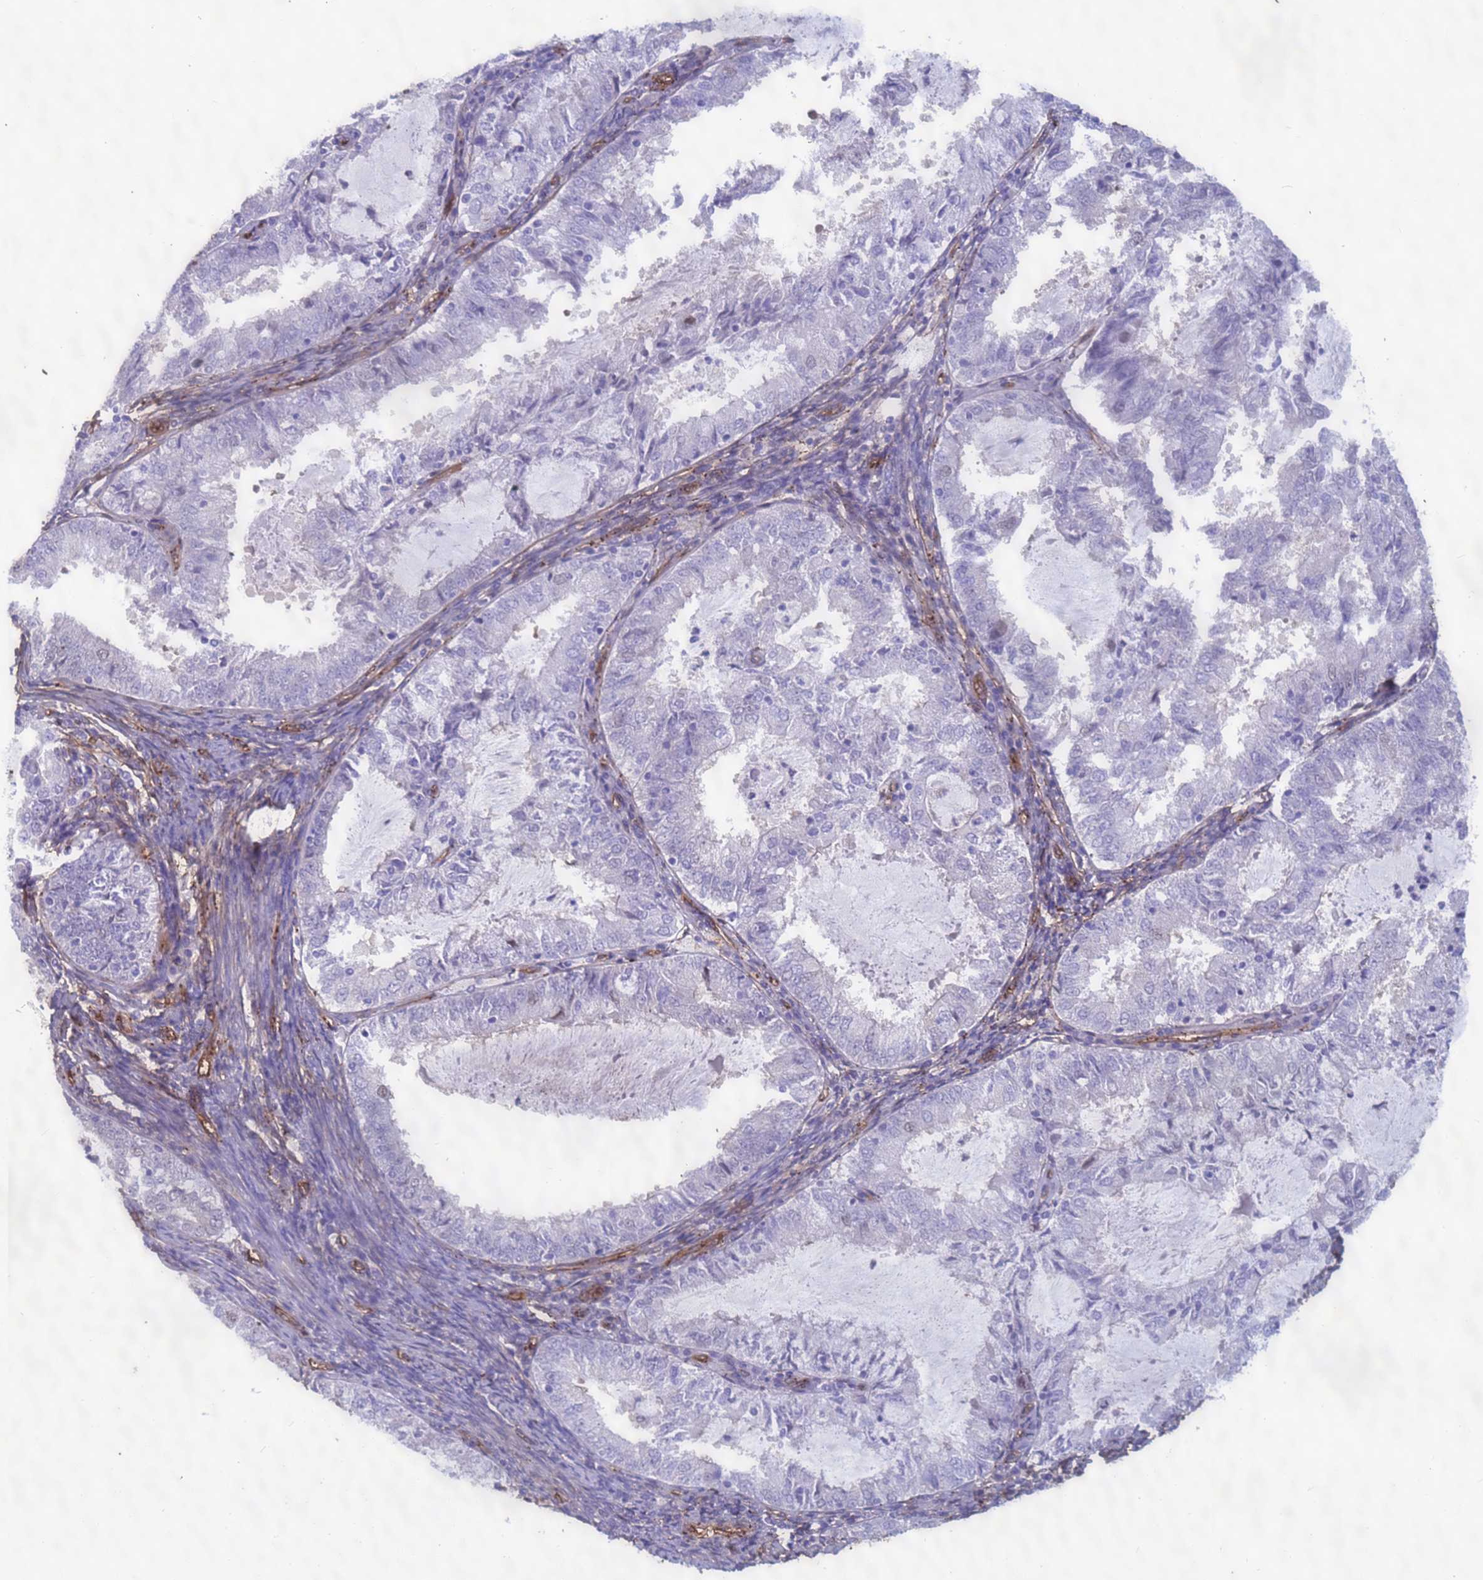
{"staining": {"intensity": "negative", "quantity": "none", "location": "none"}, "tissue": "endometrial cancer", "cell_type": "Tumor cells", "image_type": "cancer", "snomed": [{"axis": "morphology", "description": "Adenocarcinoma, NOS"}, {"axis": "topography", "description": "Endometrium"}], "caption": "Immunohistochemical staining of human adenocarcinoma (endometrial) exhibits no significant positivity in tumor cells. (DAB immunohistochemistry (IHC) with hematoxylin counter stain).", "gene": "EHD2", "patient": {"sex": "female", "age": 57}}